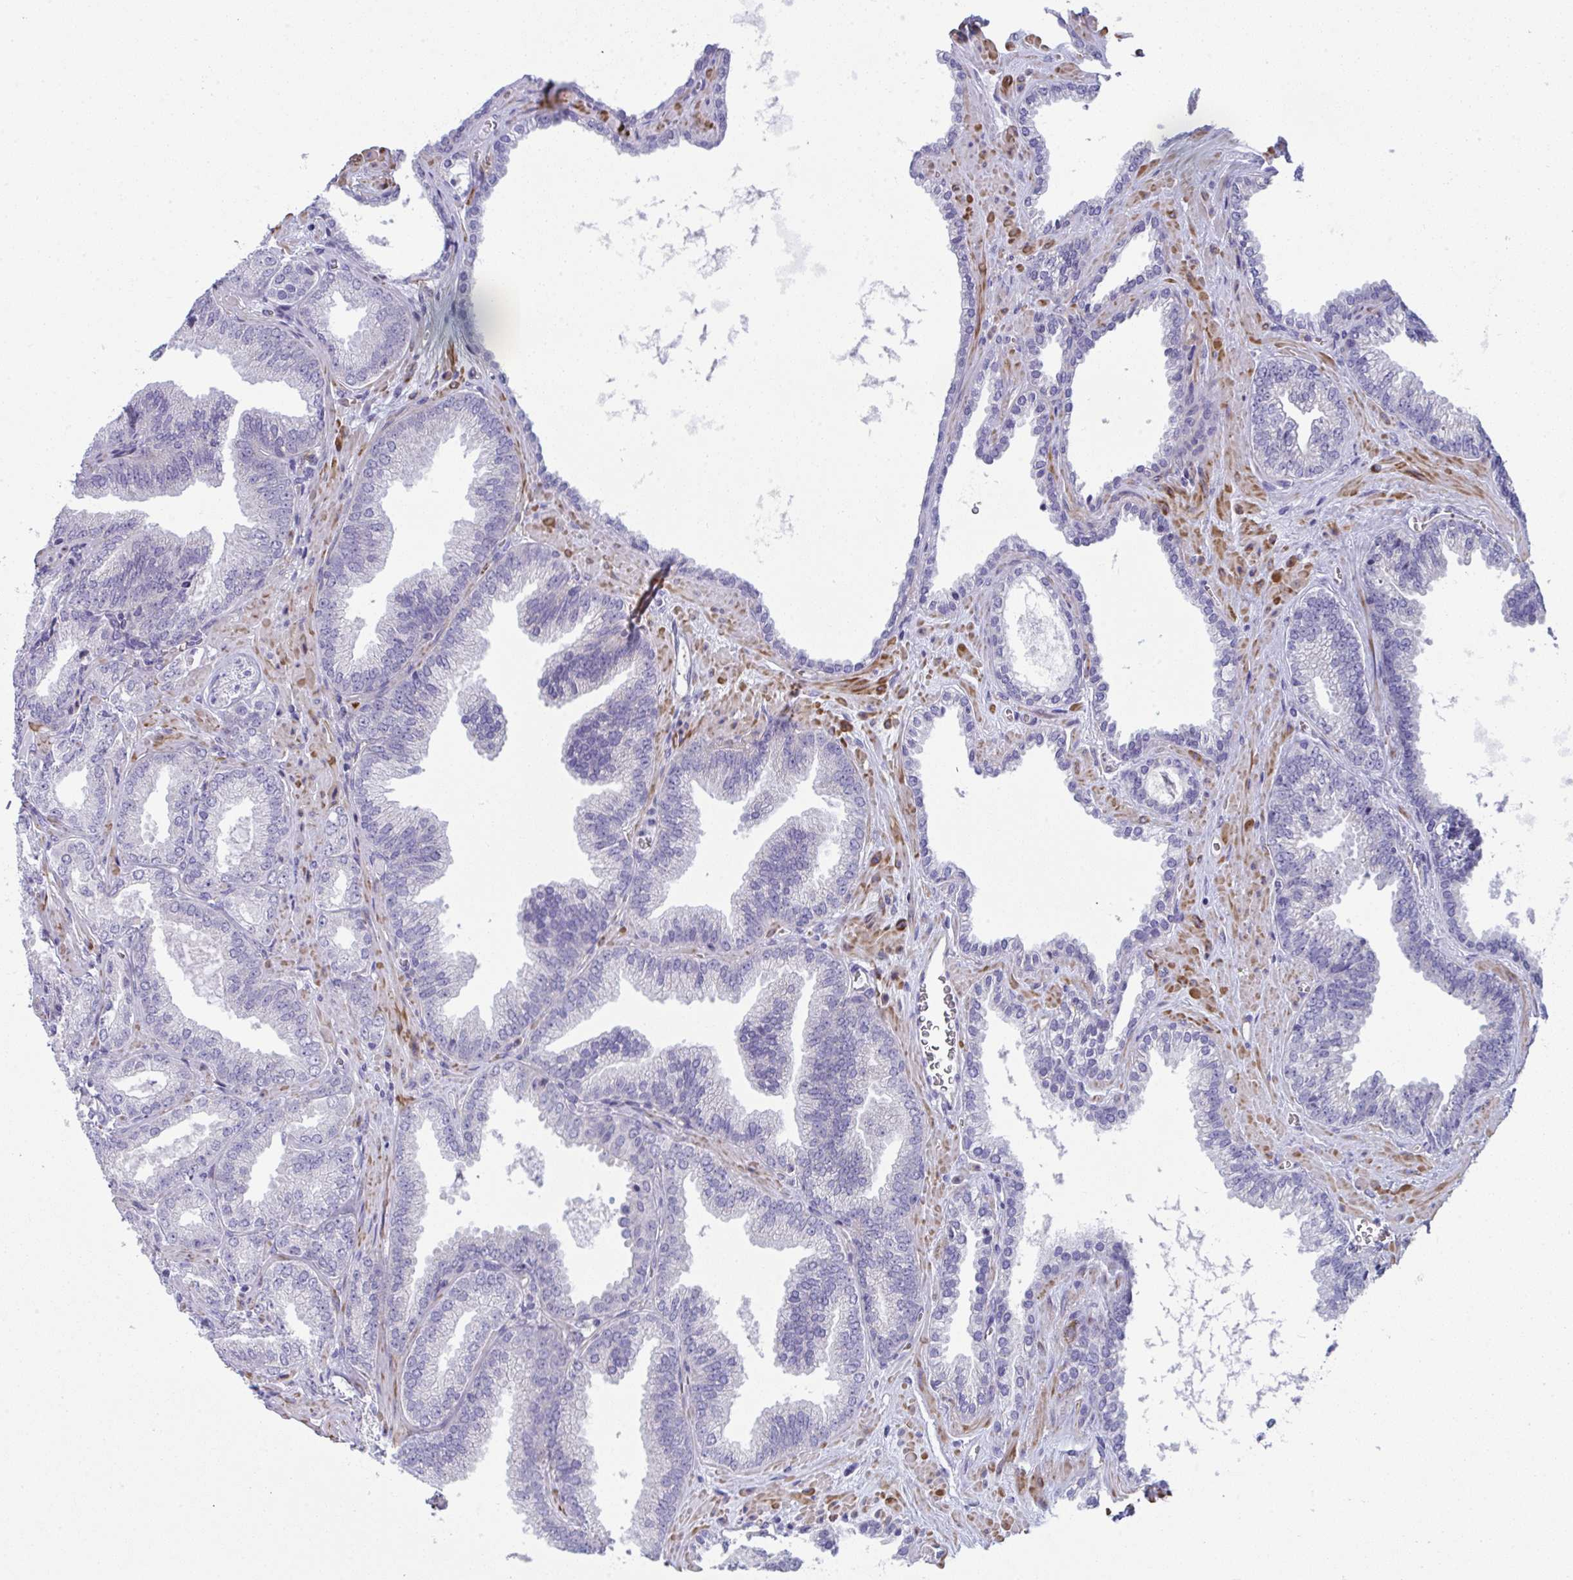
{"staining": {"intensity": "negative", "quantity": "none", "location": "none"}, "tissue": "prostate cancer", "cell_type": "Tumor cells", "image_type": "cancer", "snomed": [{"axis": "morphology", "description": "Adenocarcinoma, High grade"}, {"axis": "topography", "description": "Prostate"}], "caption": "Prostate adenocarcinoma (high-grade) was stained to show a protein in brown. There is no significant expression in tumor cells.", "gene": "MYL12A", "patient": {"sex": "male", "age": 68}}